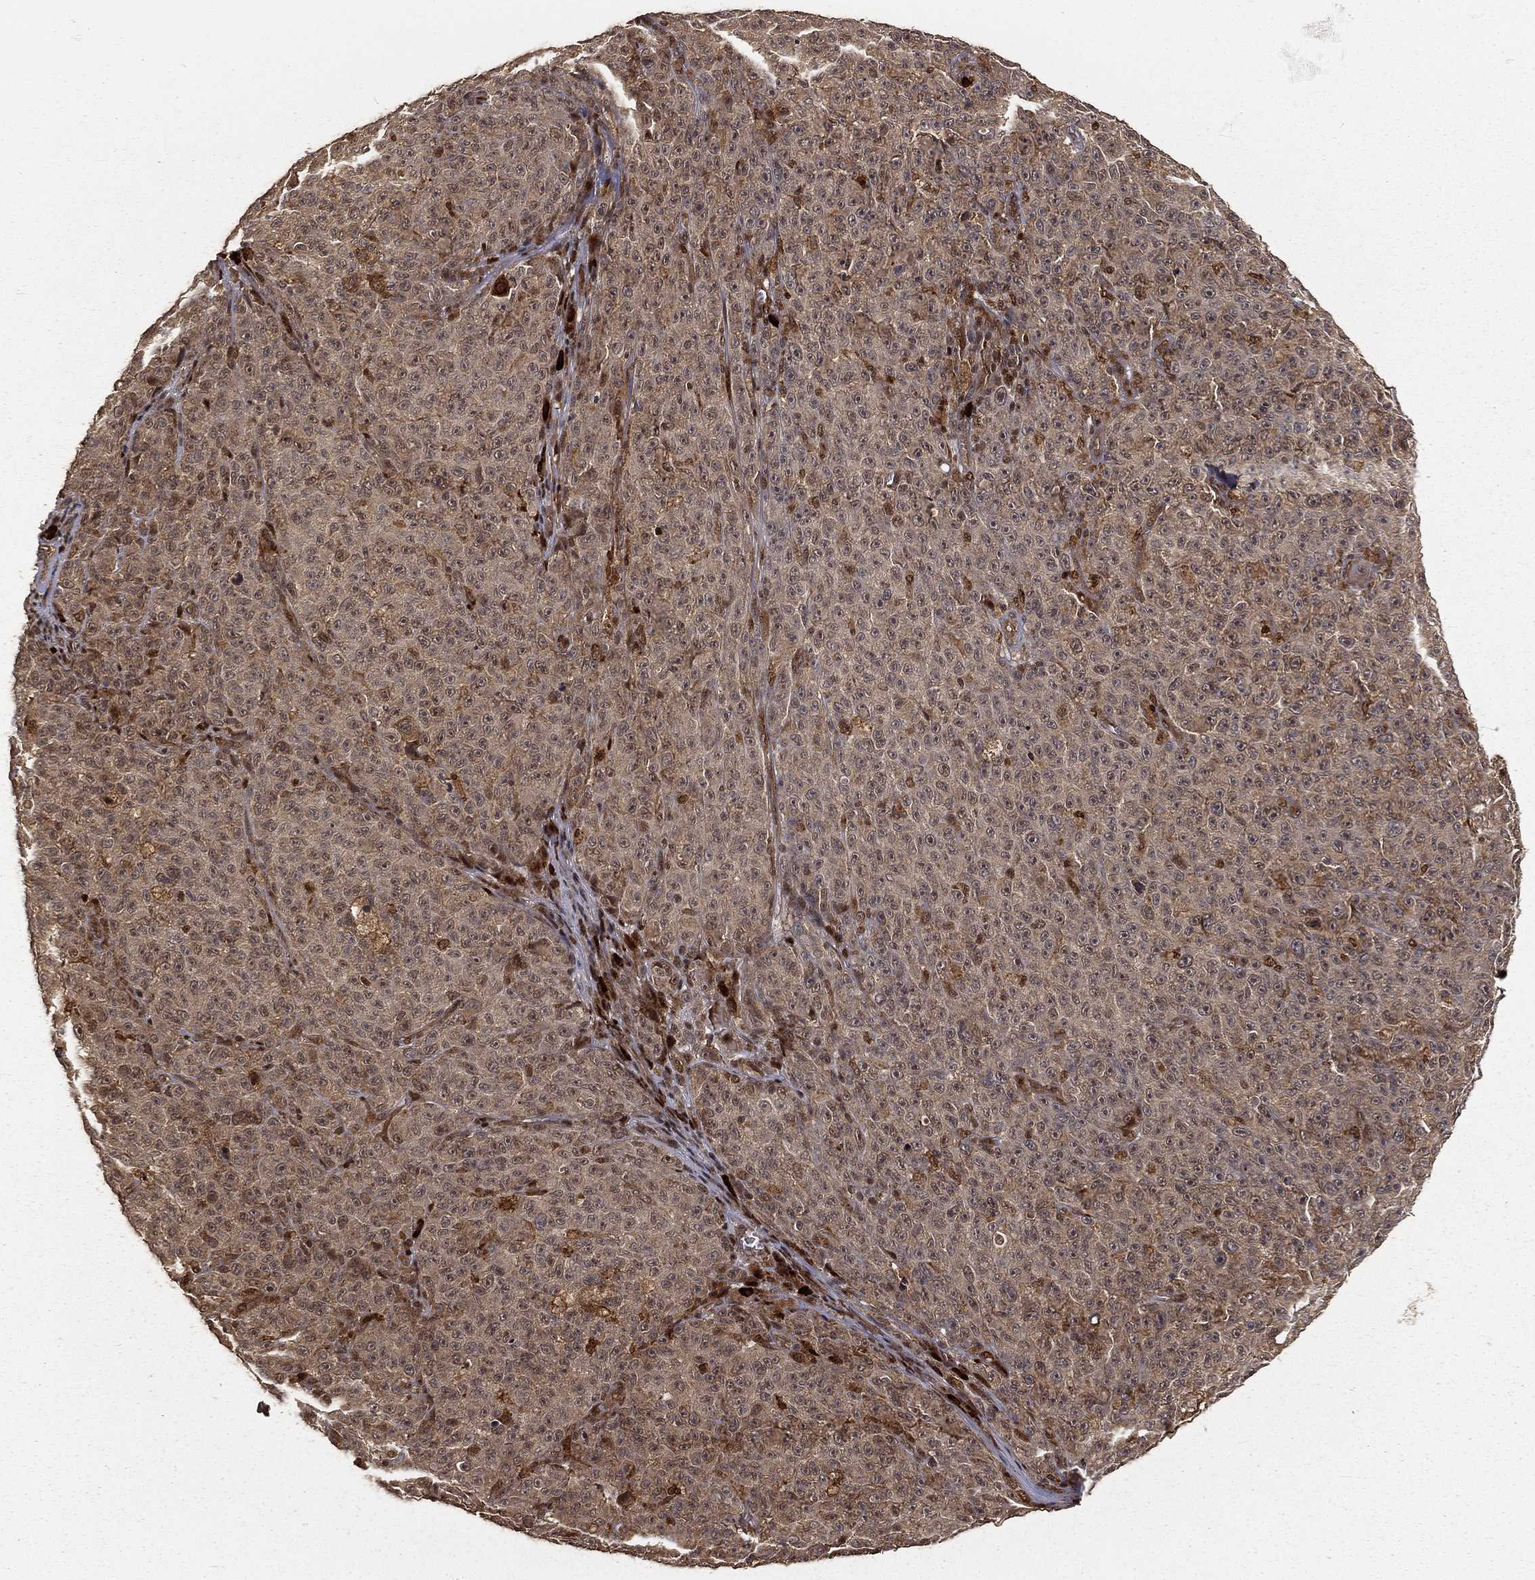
{"staining": {"intensity": "strong", "quantity": "<25%", "location": "cytoplasmic/membranous"}, "tissue": "melanoma", "cell_type": "Tumor cells", "image_type": "cancer", "snomed": [{"axis": "morphology", "description": "Malignant melanoma, NOS"}, {"axis": "topography", "description": "Skin"}], "caption": "A high-resolution photomicrograph shows IHC staining of melanoma, which reveals strong cytoplasmic/membranous staining in about <25% of tumor cells.", "gene": "MAPK1", "patient": {"sex": "female", "age": 82}}